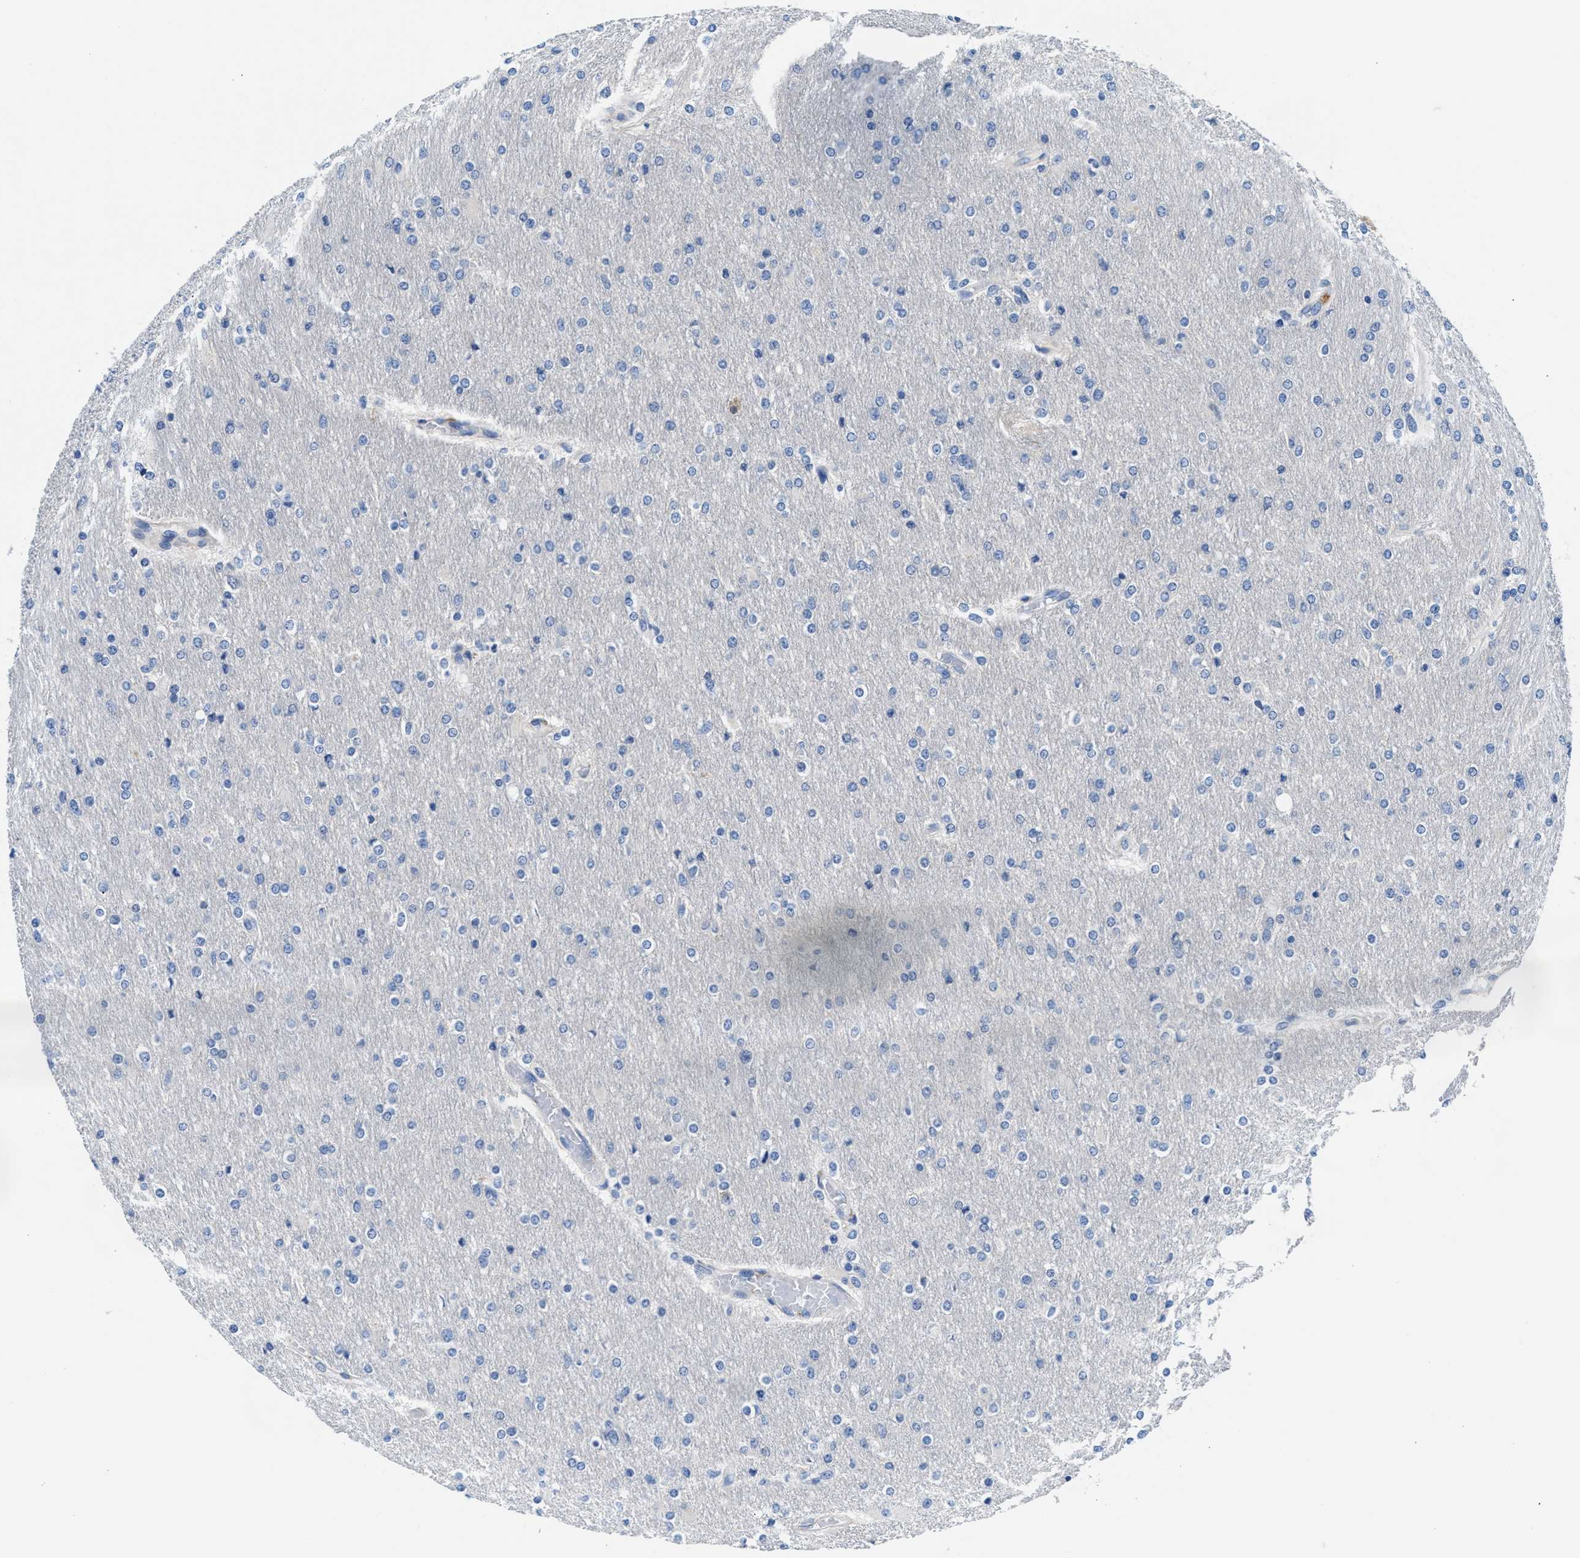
{"staining": {"intensity": "negative", "quantity": "none", "location": "none"}, "tissue": "glioma", "cell_type": "Tumor cells", "image_type": "cancer", "snomed": [{"axis": "morphology", "description": "Glioma, malignant, High grade"}, {"axis": "topography", "description": "Cerebral cortex"}], "caption": "Tumor cells show no significant protein positivity in malignant glioma (high-grade). (DAB (3,3'-diaminobenzidine) IHC visualized using brightfield microscopy, high magnification).", "gene": "PARG", "patient": {"sex": "female", "age": 36}}